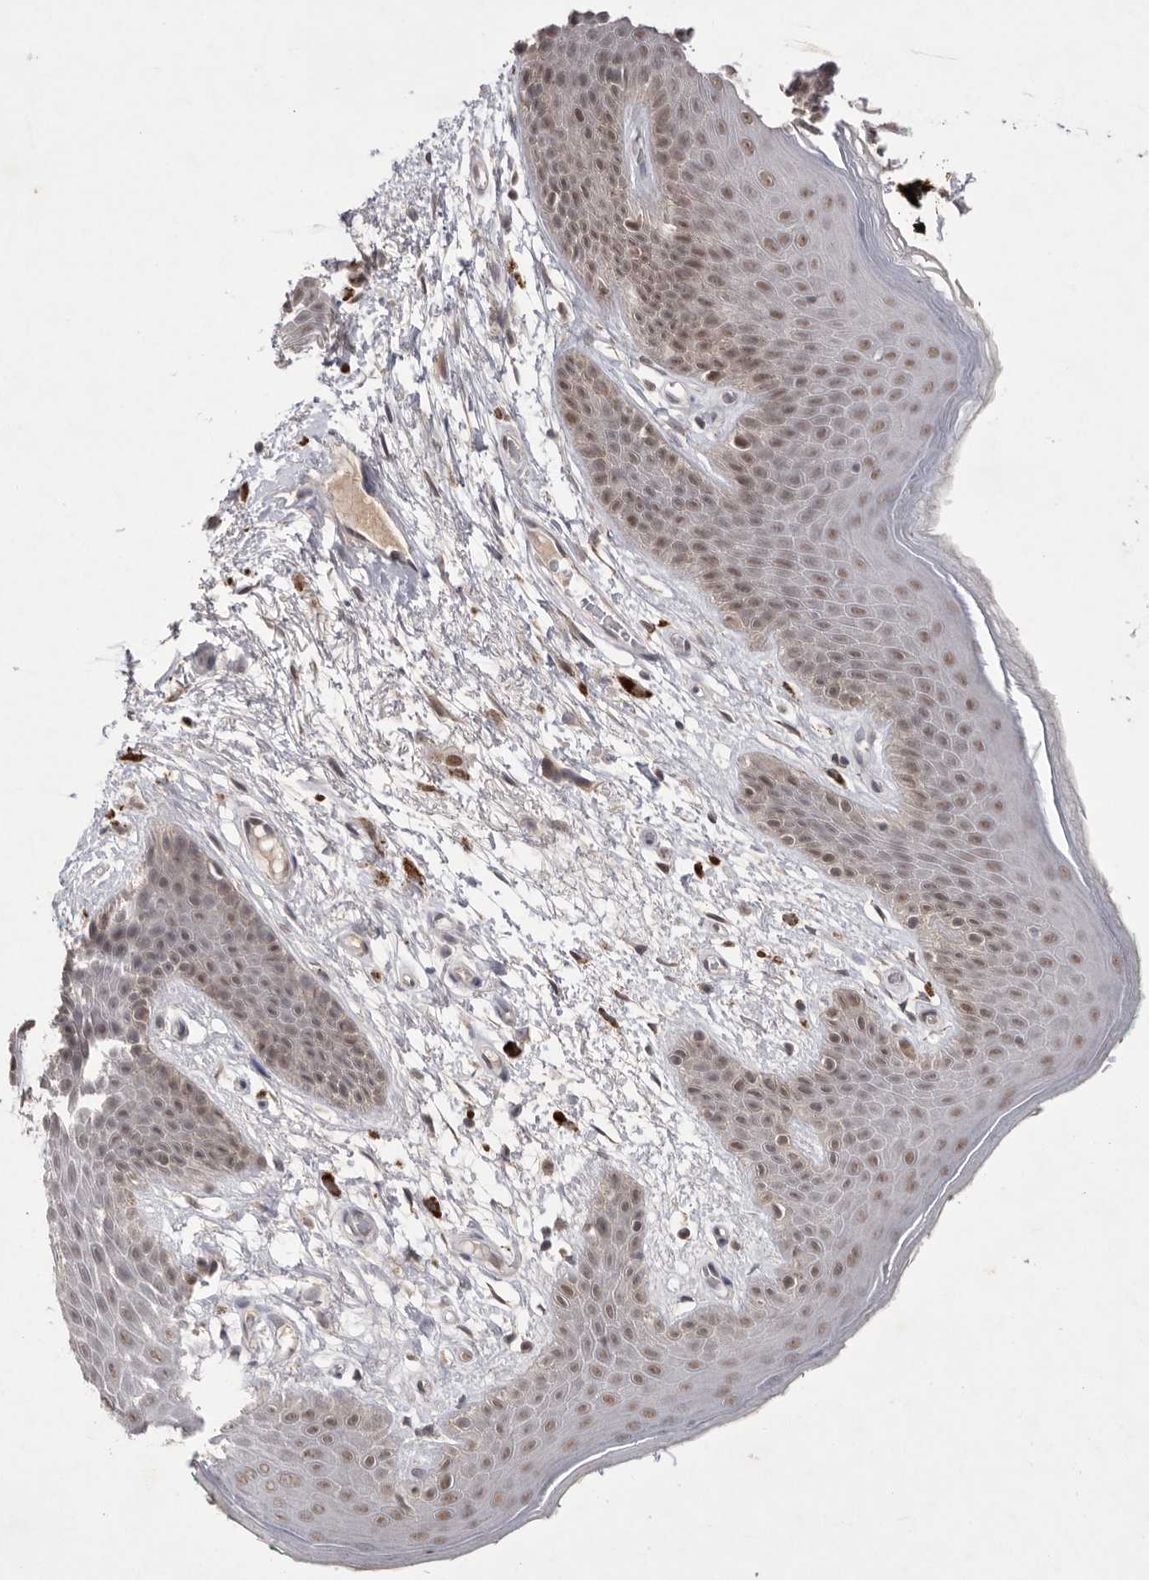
{"staining": {"intensity": "moderate", "quantity": "25%-75%", "location": "cytoplasmic/membranous,nuclear"}, "tissue": "skin", "cell_type": "Epidermal cells", "image_type": "normal", "snomed": [{"axis": "morphology", "description": "Normal tissue, NOS"}, {"axis": "topography", "description": "Anal"}], "caption": "The photomicrograph exhibits immunohistochemical staining of normal skin. There is moderate cytoplasmic/membranous,nuclear expression is identified in about 25%-75% of epidermal cells.", "gene": "HUS1", "patient": {"sex": "male", "age": 74}}